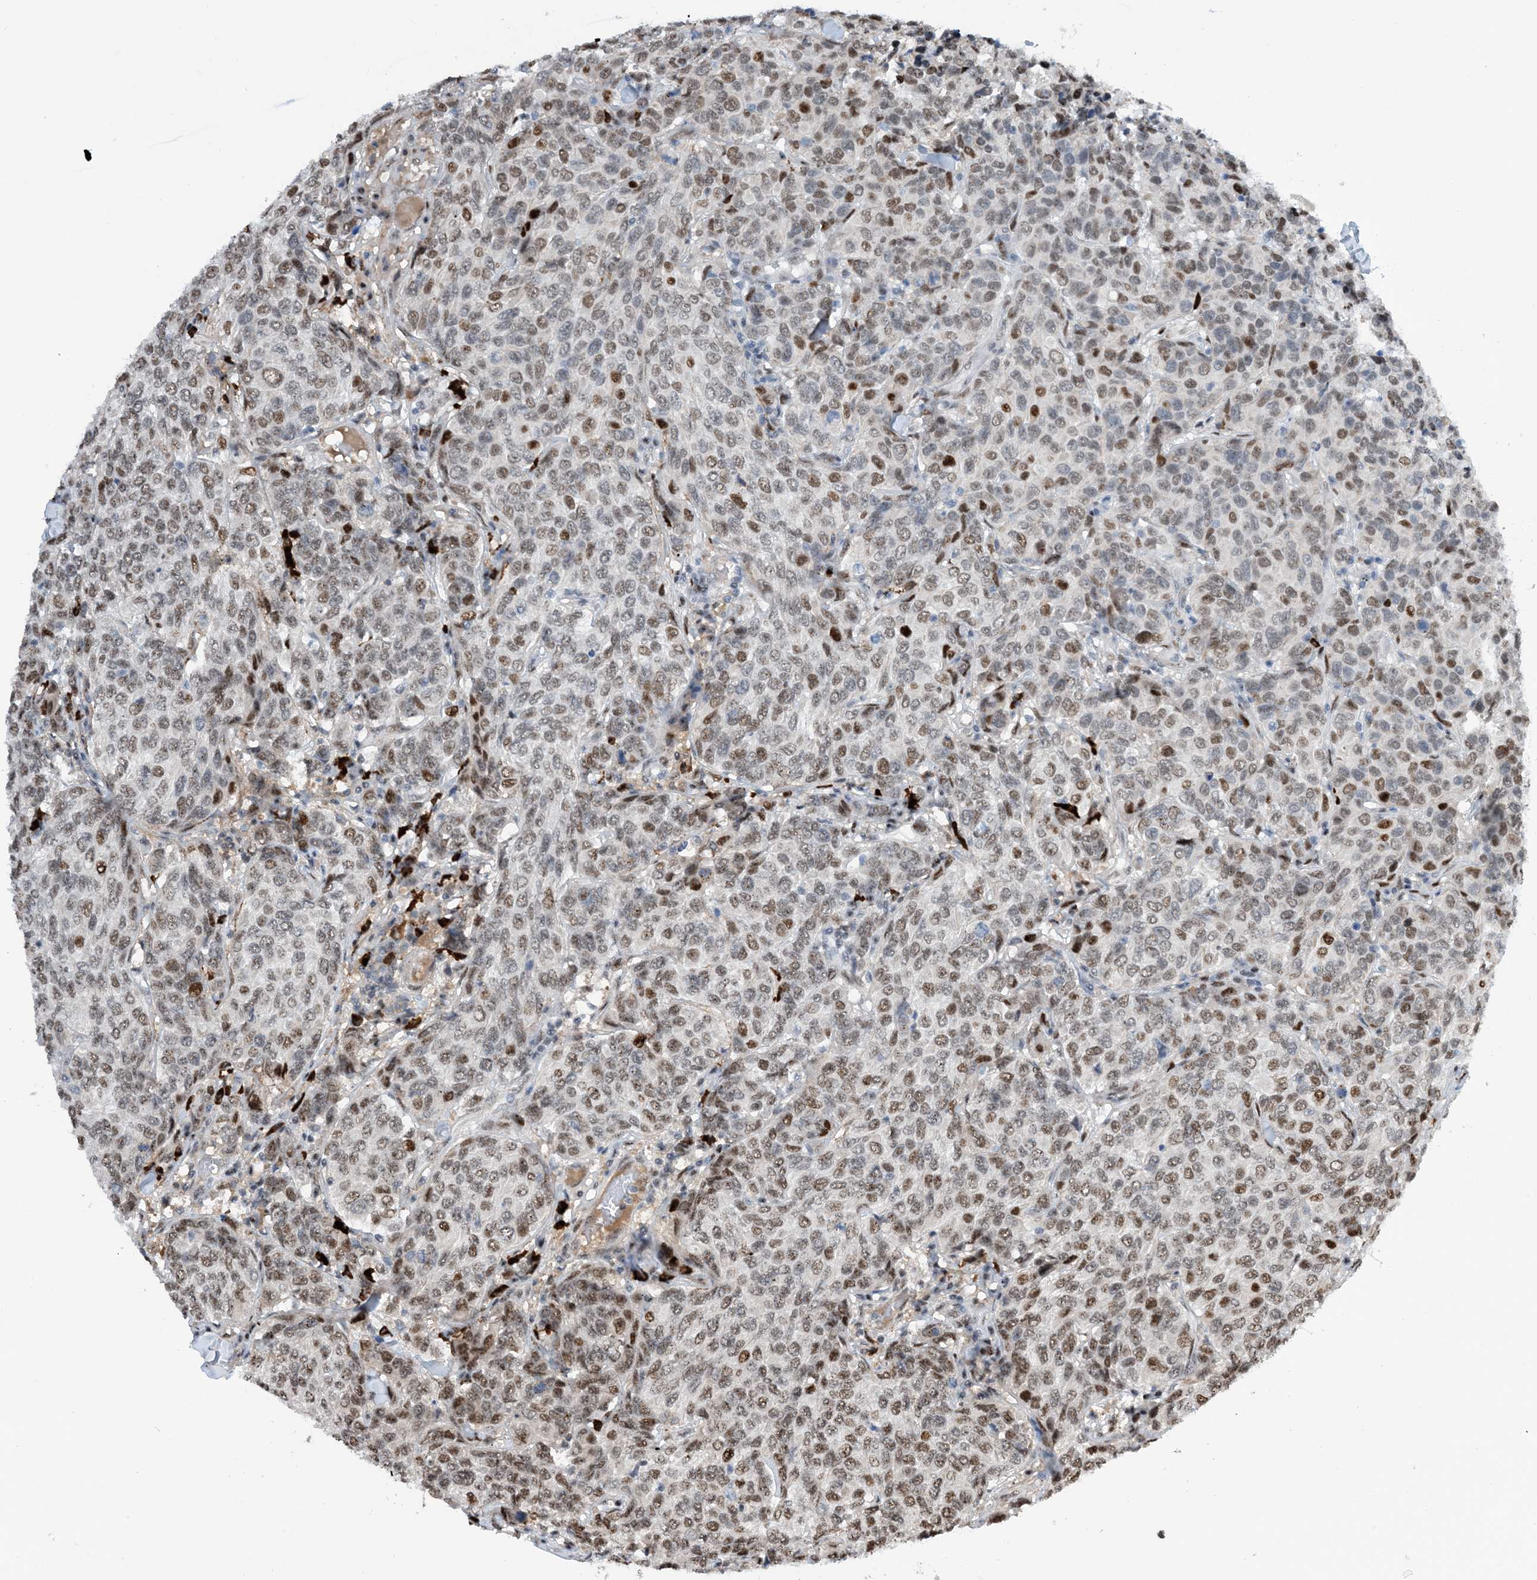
{"staining": {"intensity": "moderate", "quantity": ">75%", "location": "nuclear"}, "tissue": "breast cancer", "cell_type": "Tumor cells", "image_type": "cancer", "snomed": [{"axis": "morphology", "description": "Duct carcinoma"}, {"axis": "topography", "description": "Breast"}], "caption": "The histopathology image reveals a brown stain indicating the presence of a protein in the nuclear of tumor cells in breast intraductal carcinoma.", "gene": "HEMK1", "patient": {"sex": "female", "age": 55}}